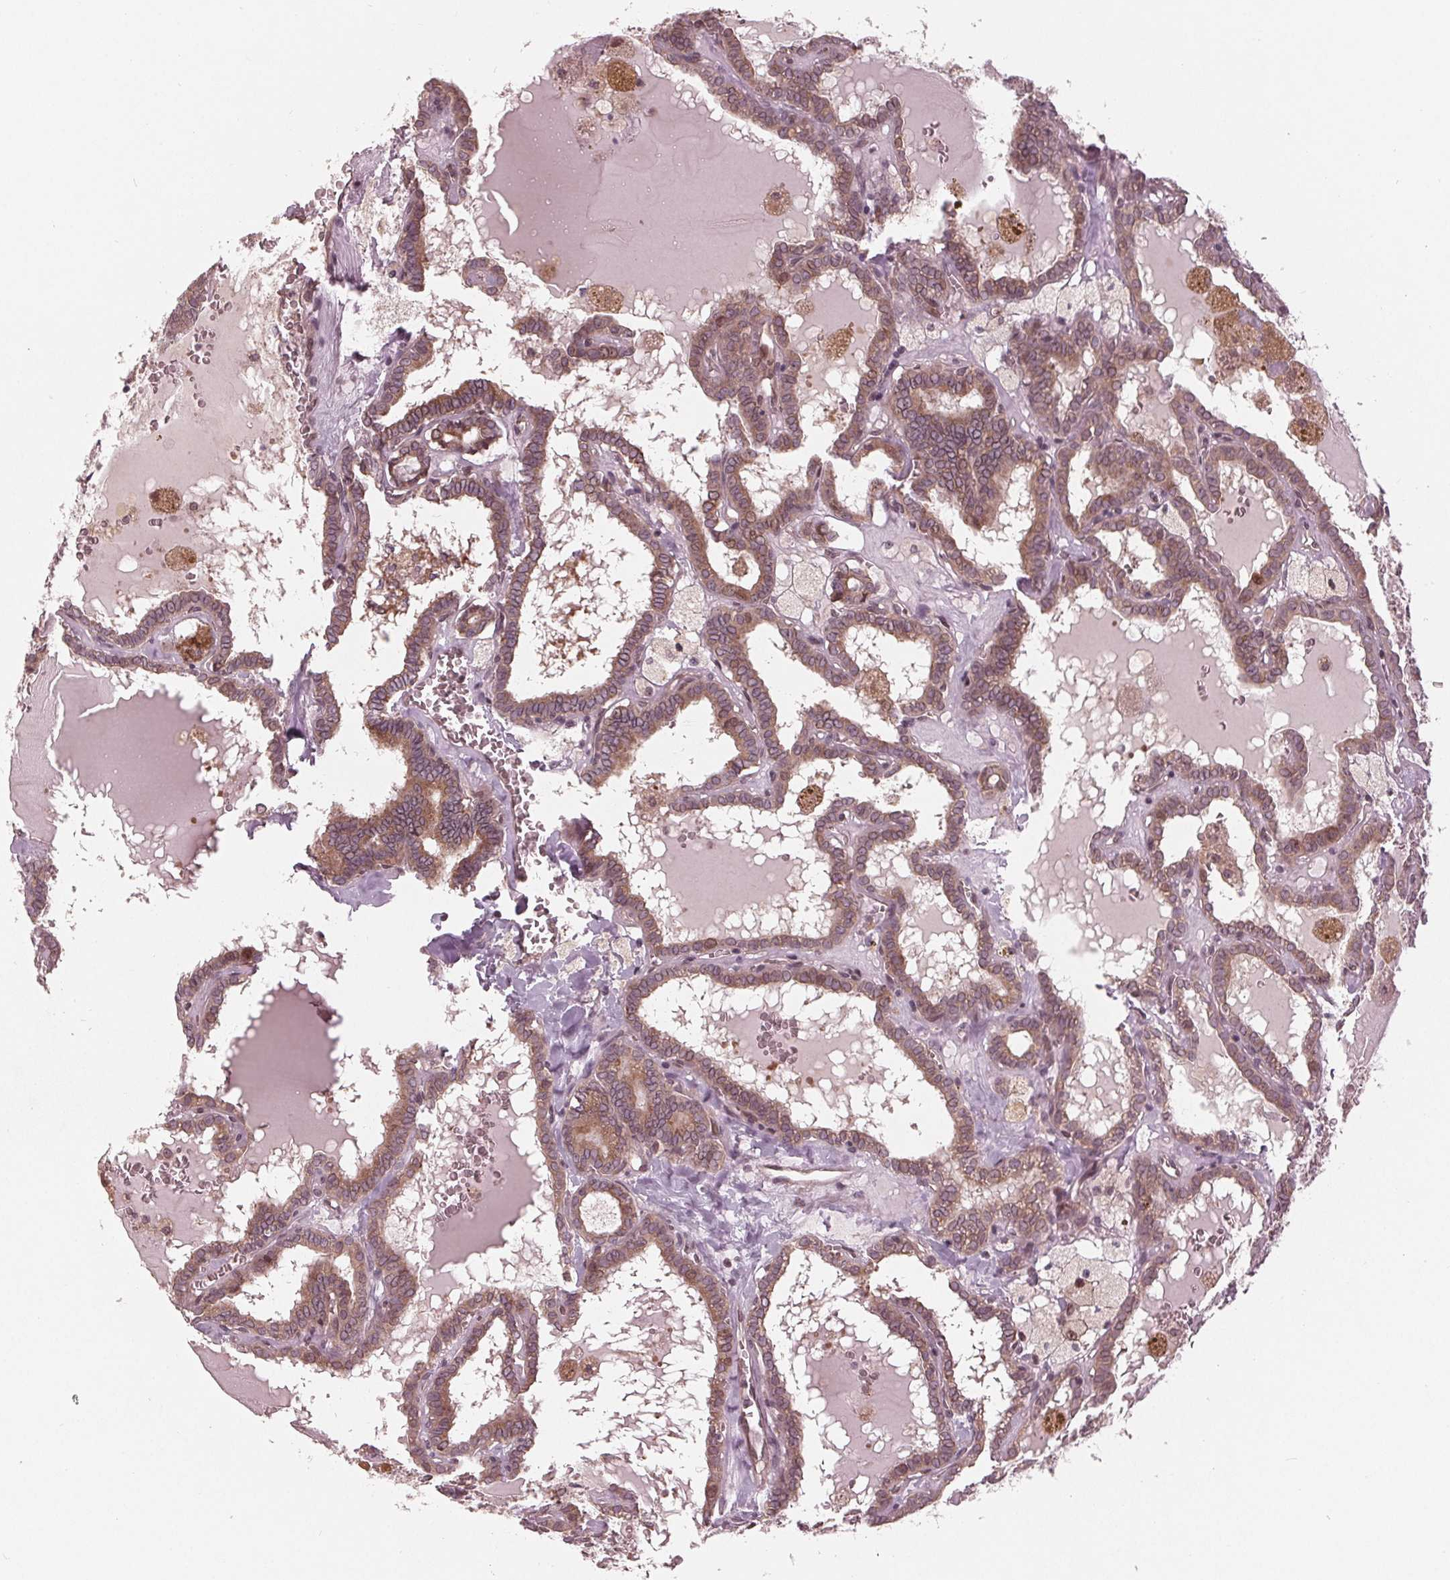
{"staining": {"intensity": "moderate", "quantity": ">75%", "location": "cytoplasmic/membranous,nuclear"}, "tissue": "thyroid cancer", "cell_type": "Tumor cells", "image_type": "cancer", "snomed": [{"axis": "morphology", "description": "Papillary adenocarcinoma, NOS"}, {"axis": "topography", "description": "Thyroid gland"}], "caption": "Thyroid papillary adenocarcinoma stained with a protein marker demonstrates moderate staining in tumor cells.", "gene": "ZNF471", "patient": {"sex": "female", "age": 39}}